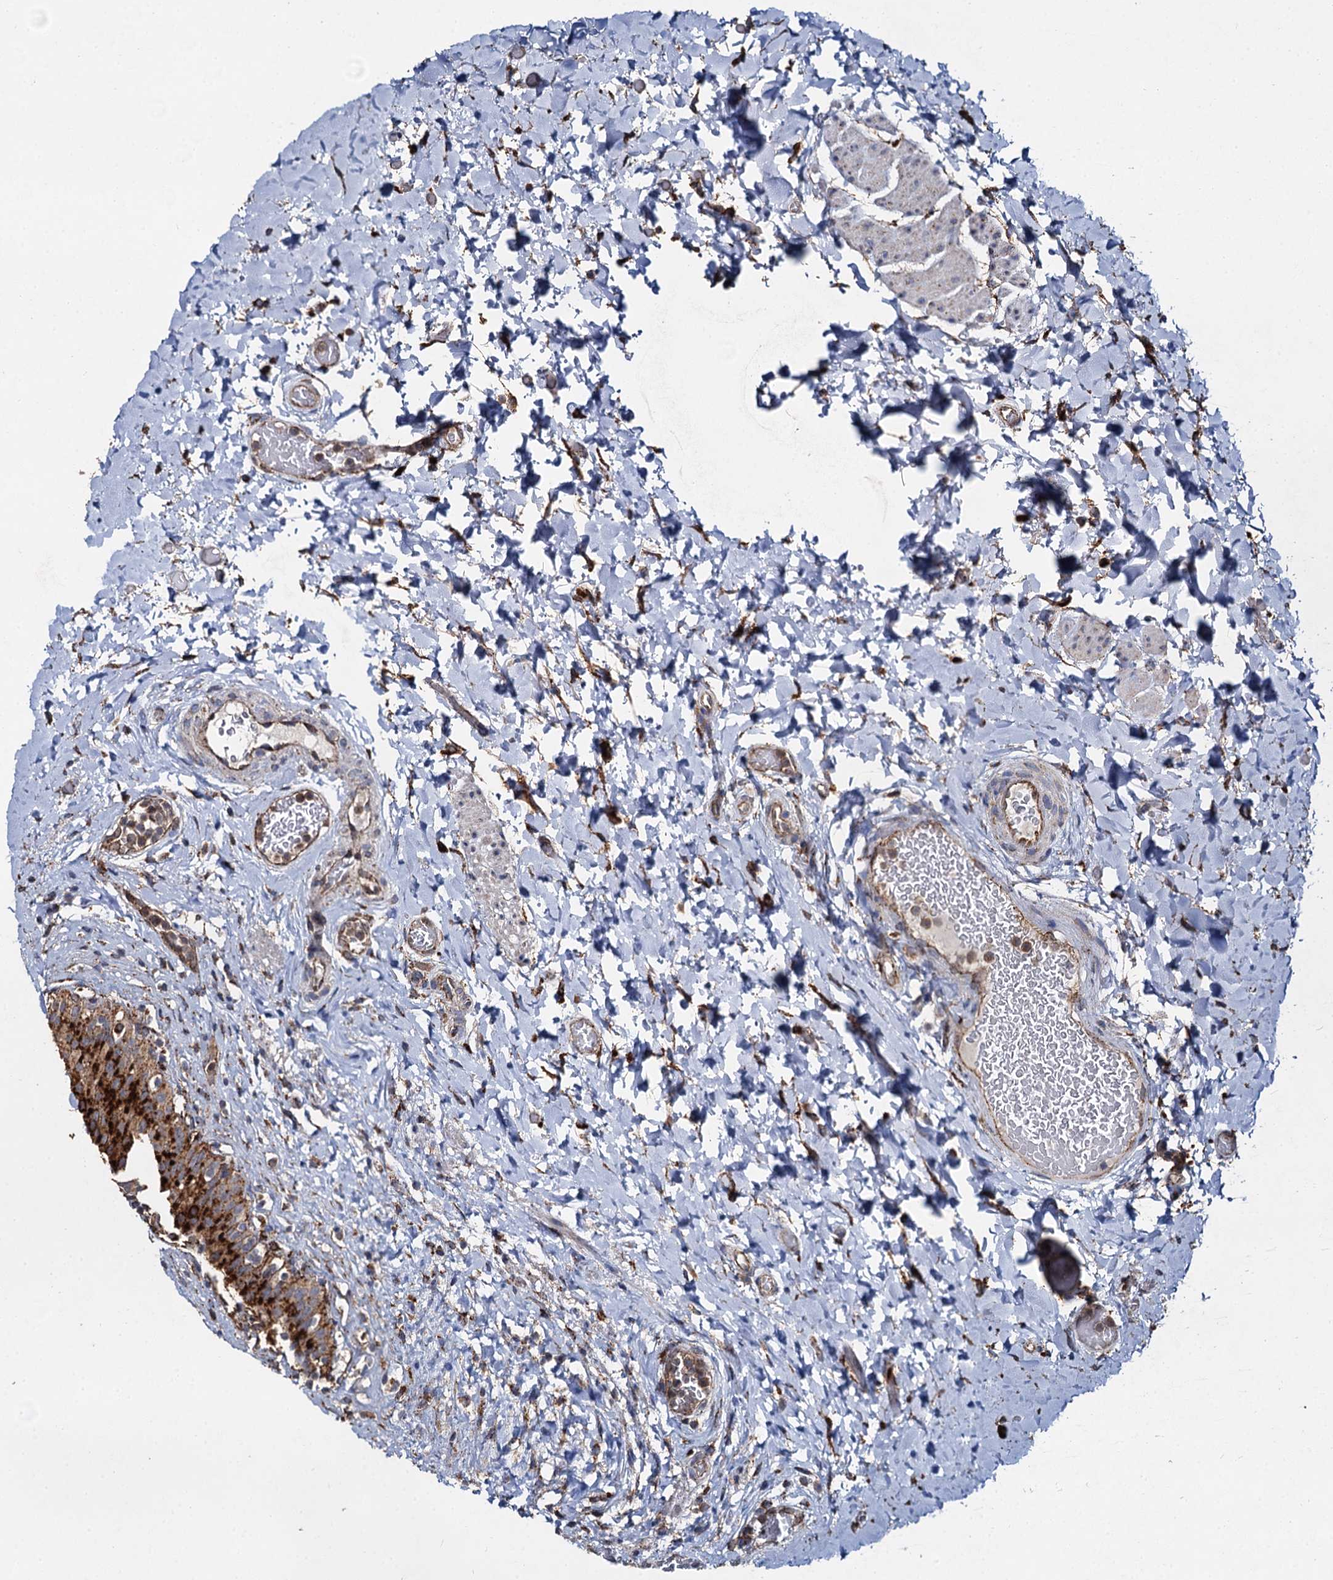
{"staining": {"intensity": "strong", "quantity": ">75%", "location": "cytoplasmic/membranous"}, "tissue": "urinary bladder", "cell_type": "Urothelial cells", "image_type": "normal", "snomed": [{"axis": "morphology", "description": "Normal tissue, NOS"}, {"axis": "topography", "description": "Urinary bladder"}], "caption": "This image displays IHC staining of unremarkable human urinary bladder, with high strong cytoplasmic/membranous expression in approximately >75% of urothelial cells.", "gene": "GBA1", "patient": {"sex": "female", "age": 27}}